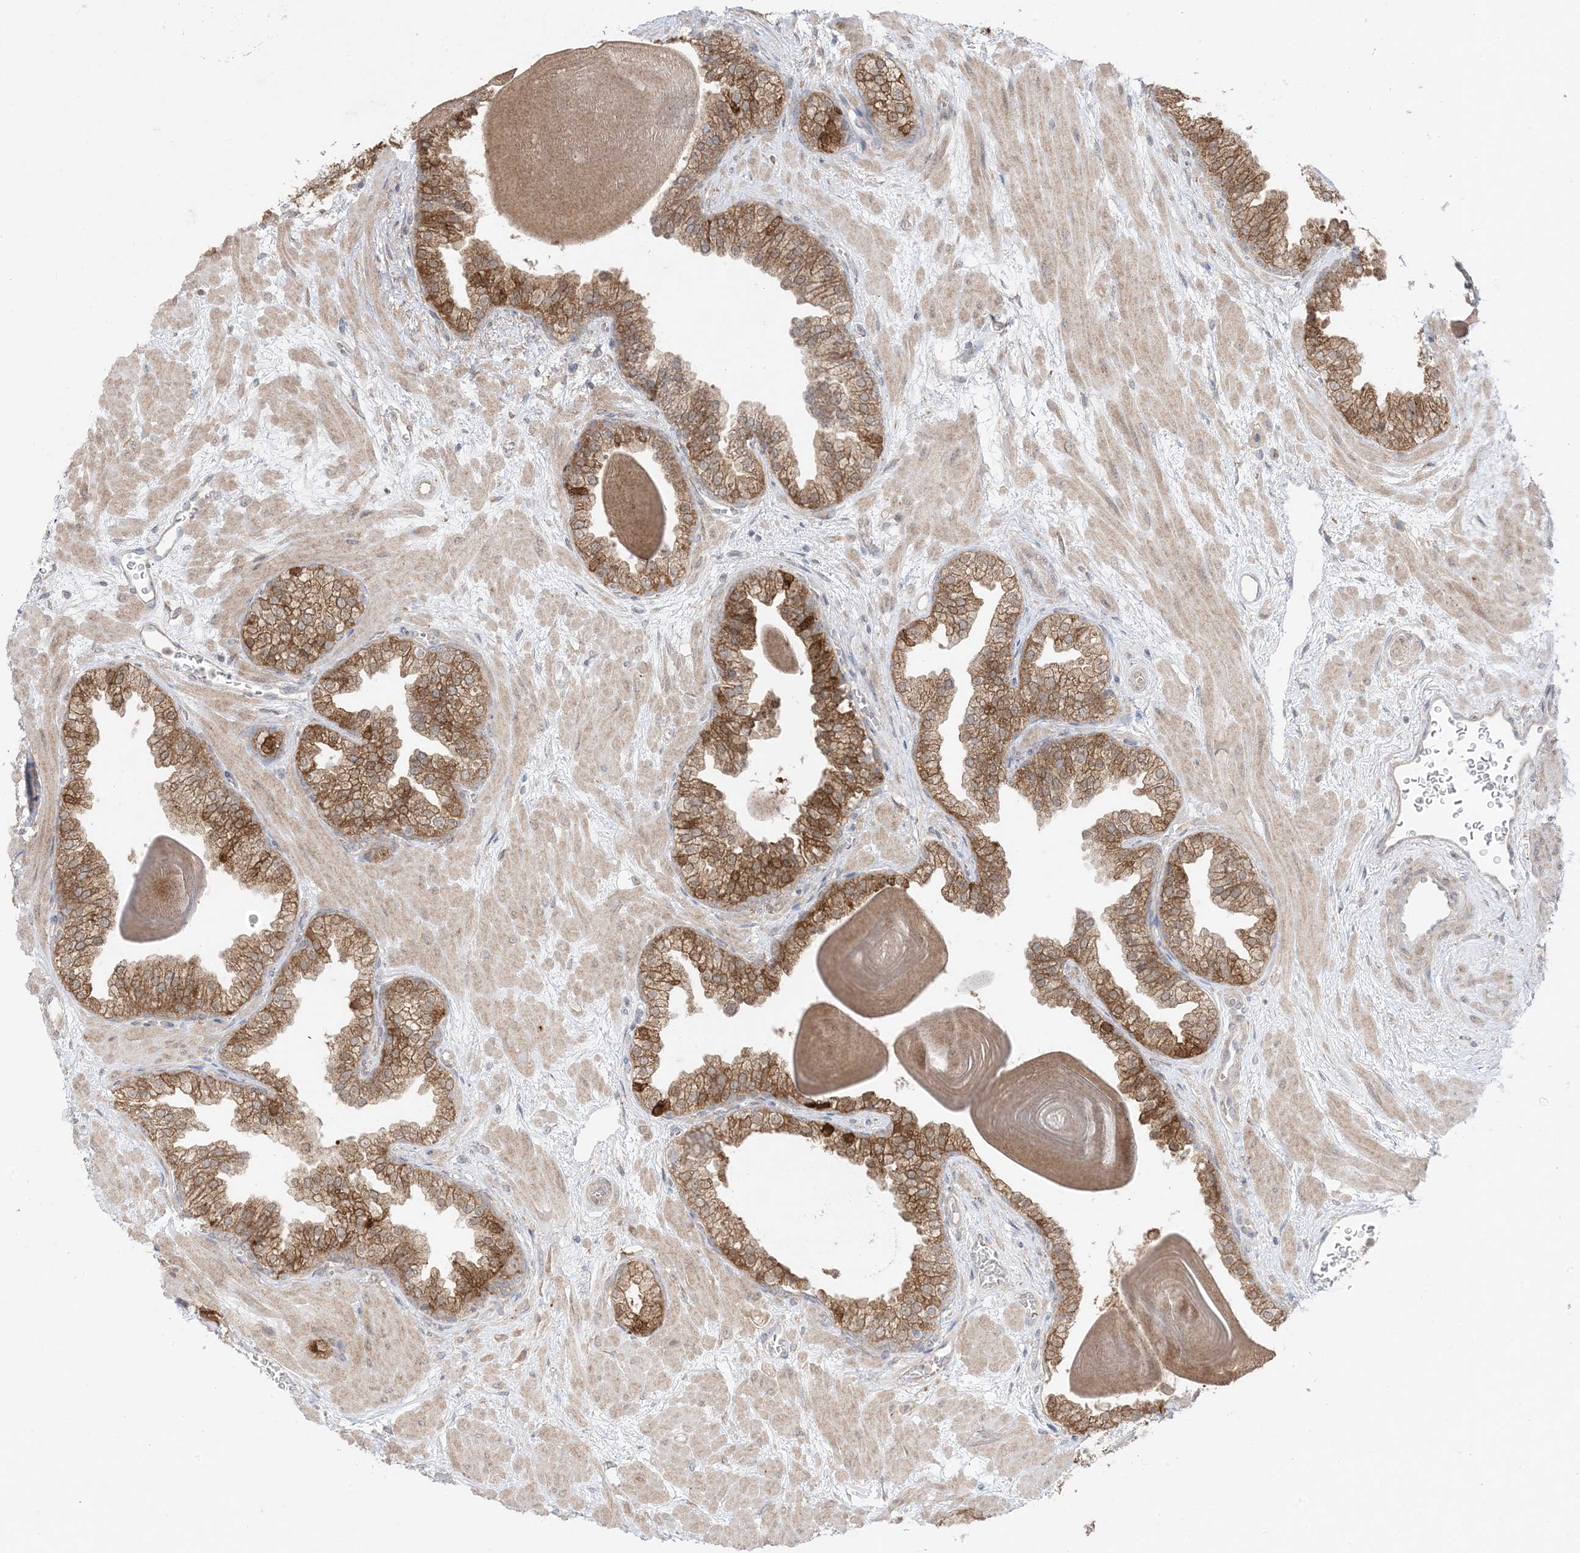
{"staining": {"intensity": "moderate", "quantity": ">75%", "location": "cytoplasmic/membranous"}, "tissue": "prostate", "cell_type": "Glandular cells", "image_type": "normal", "snomed": [{"axis": "morphology", "description": "Normal tissue, NOS"}, {"axis": "topography", "description": "Prostate"}], "caption": "A histopathology image of human prostate stained for a protein shows moderate cytoplasmic/membranous brown staining in glandular cells.", "gene": "ODC1", "patient": {"sex": "male", "age": 48}}